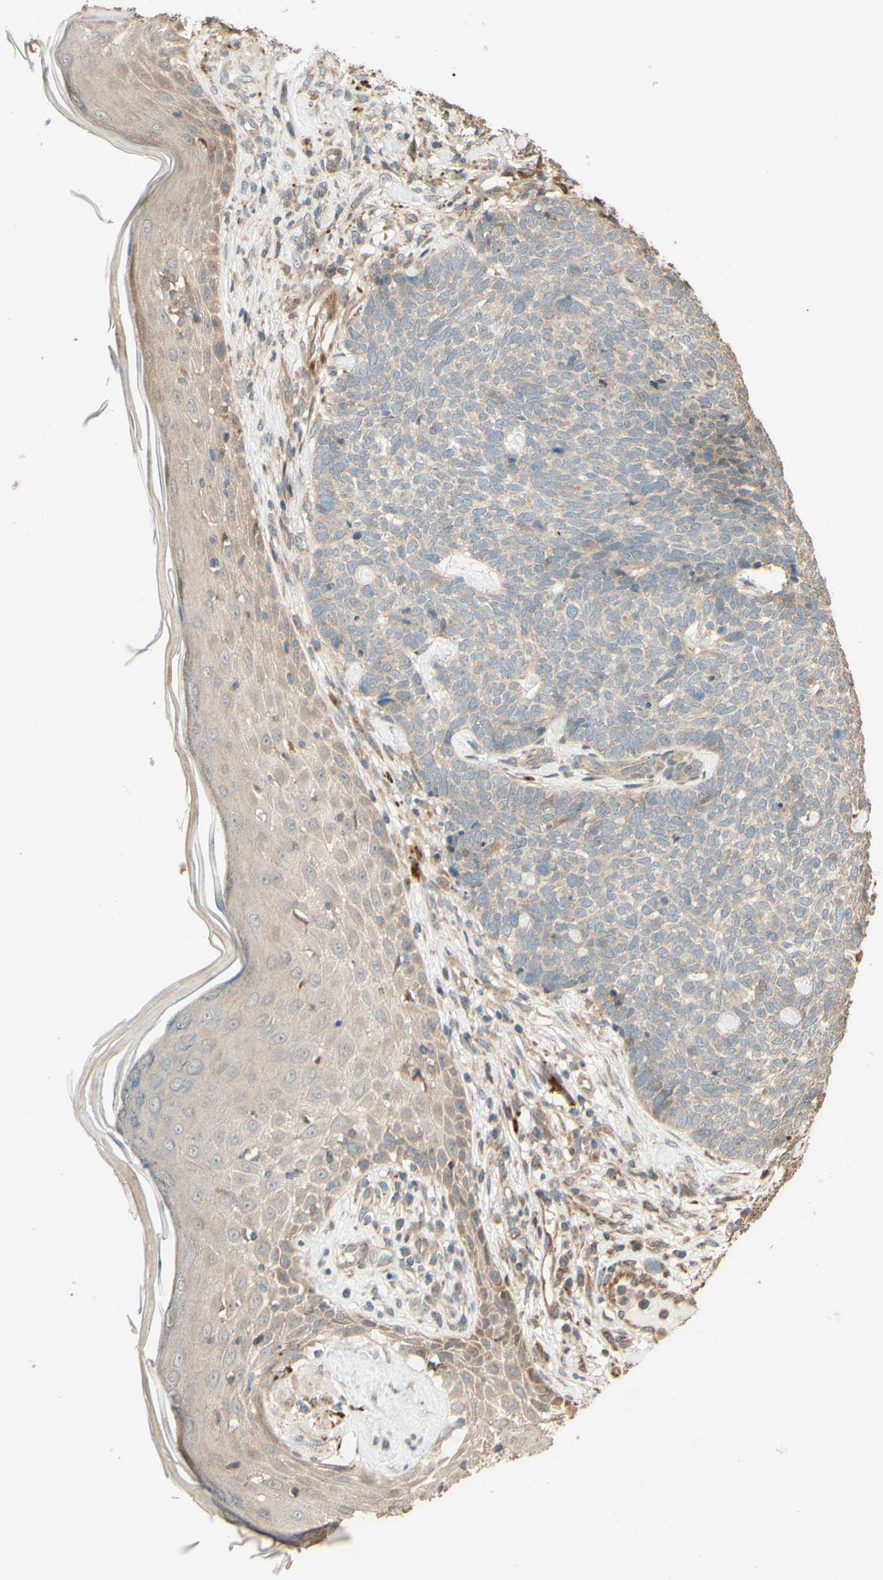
{"staining": {"intensity": "weak", "quantity": ">75%", "location": "cytoplasmic/membranous"}, "tissue": "skin cancer", "cell_type": "Tumor cells", "image_type": "cancer", "snomed": [{"axis": "morphology", "description": "Basal cell carcinoma"}, {"axis": "topography", "description": "Skin"}], "caption": "Human basal cell carcinoma (skin) stained with a brown dye shows weak cytoplasmic/membranous positive staining in approximately >75% of tumor cells.", "gene": "RNF19A", "patient": {"sex": "female", "age": 84}}